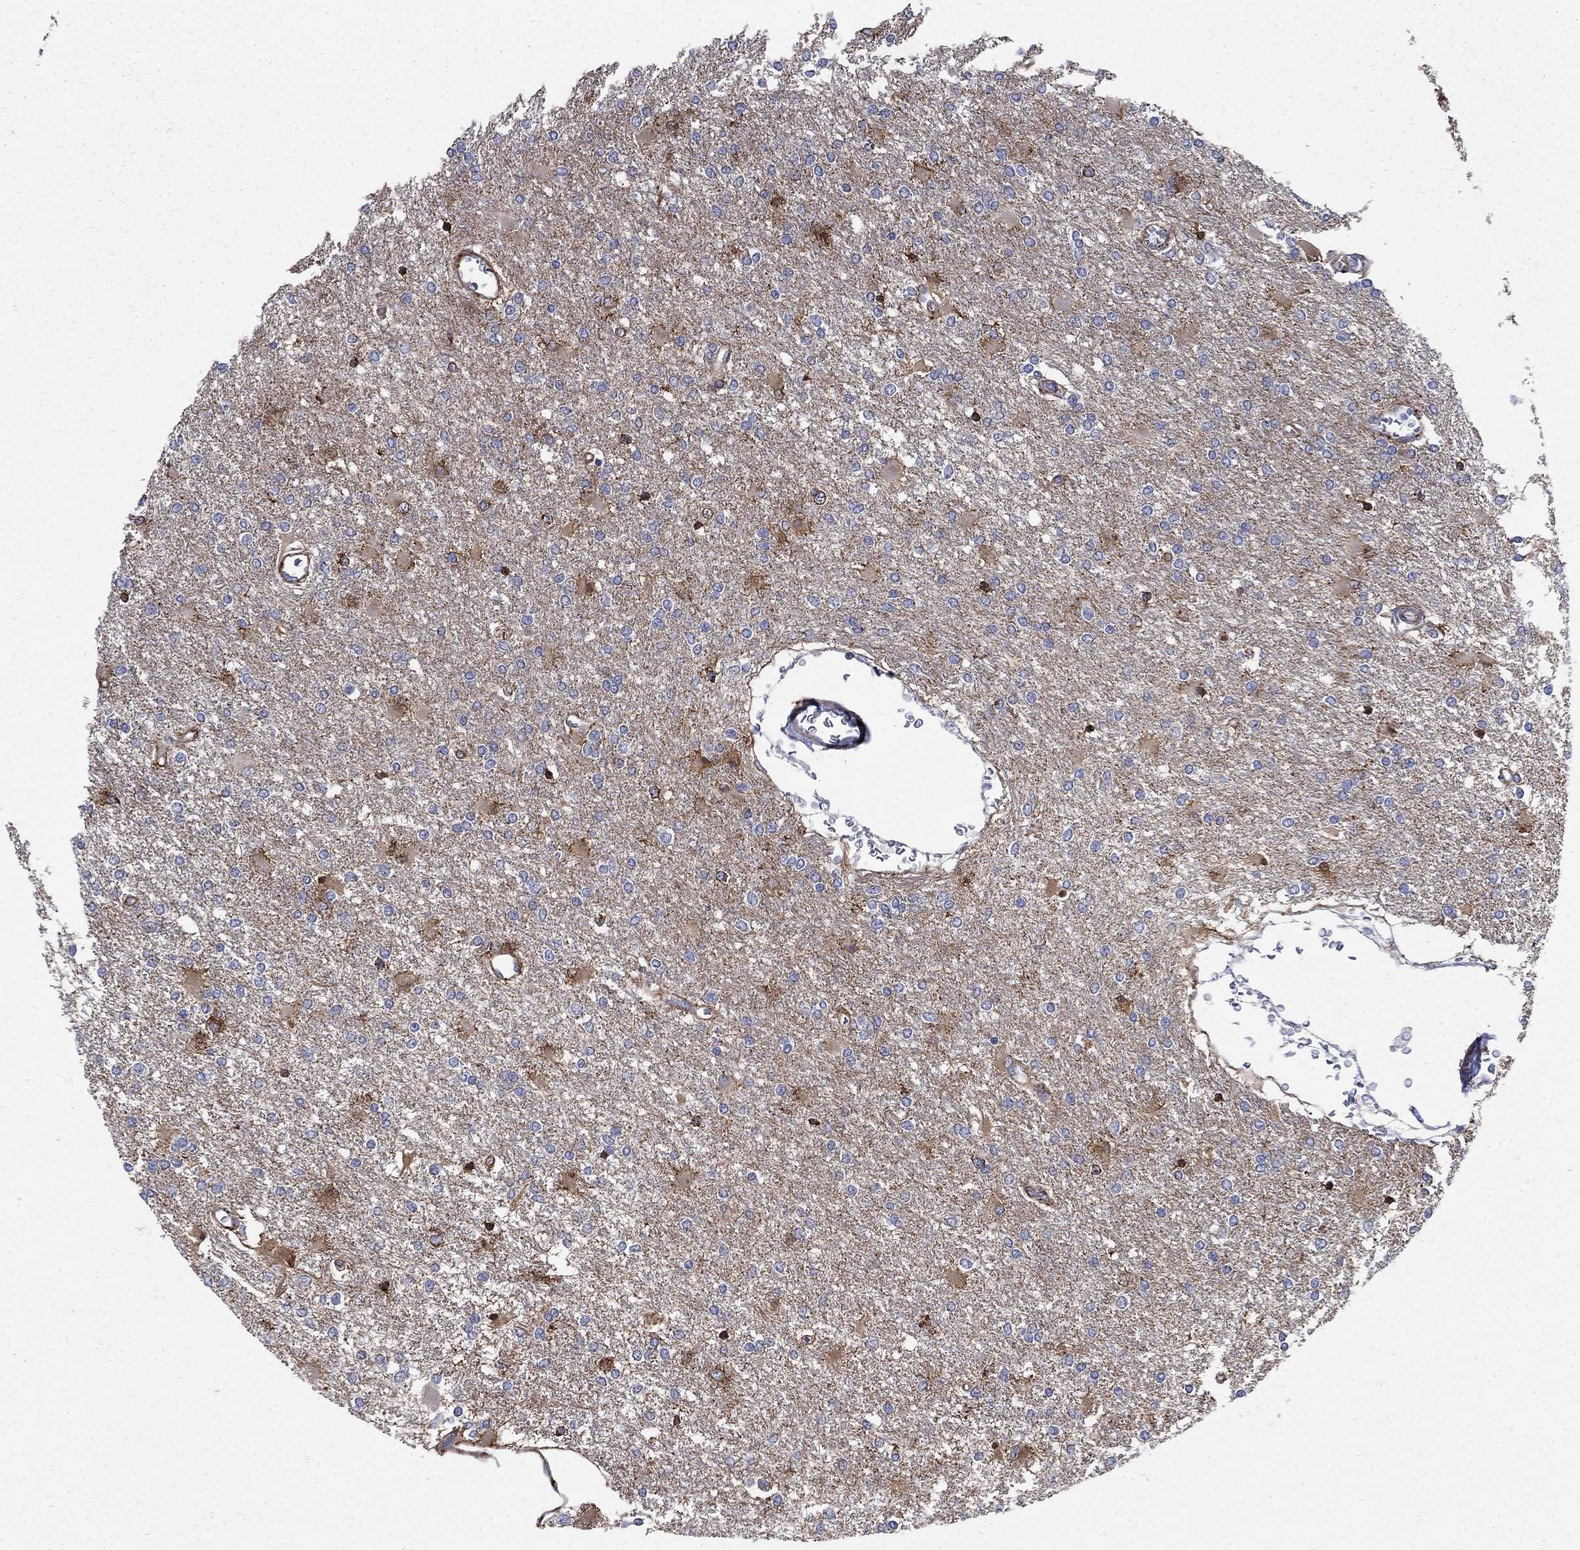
{"staining": {"intensity": "negative", "quantity": "none", "location": "none"}, "tissue": "glioma", "cell_type": "Tumor cells", "image_type": "cancer", "snomed": [{"axis": "morphology", "description": "Glioma, malignant, High grade"}, {"axis": "topography", "description": "Cerebral cortex"}], "caption": "Histopathology image shows no significant protein positivity in tumor cells of glioma.", "gene": "SEPTIN8", "patient": {"sex": "male", "age": 79}}